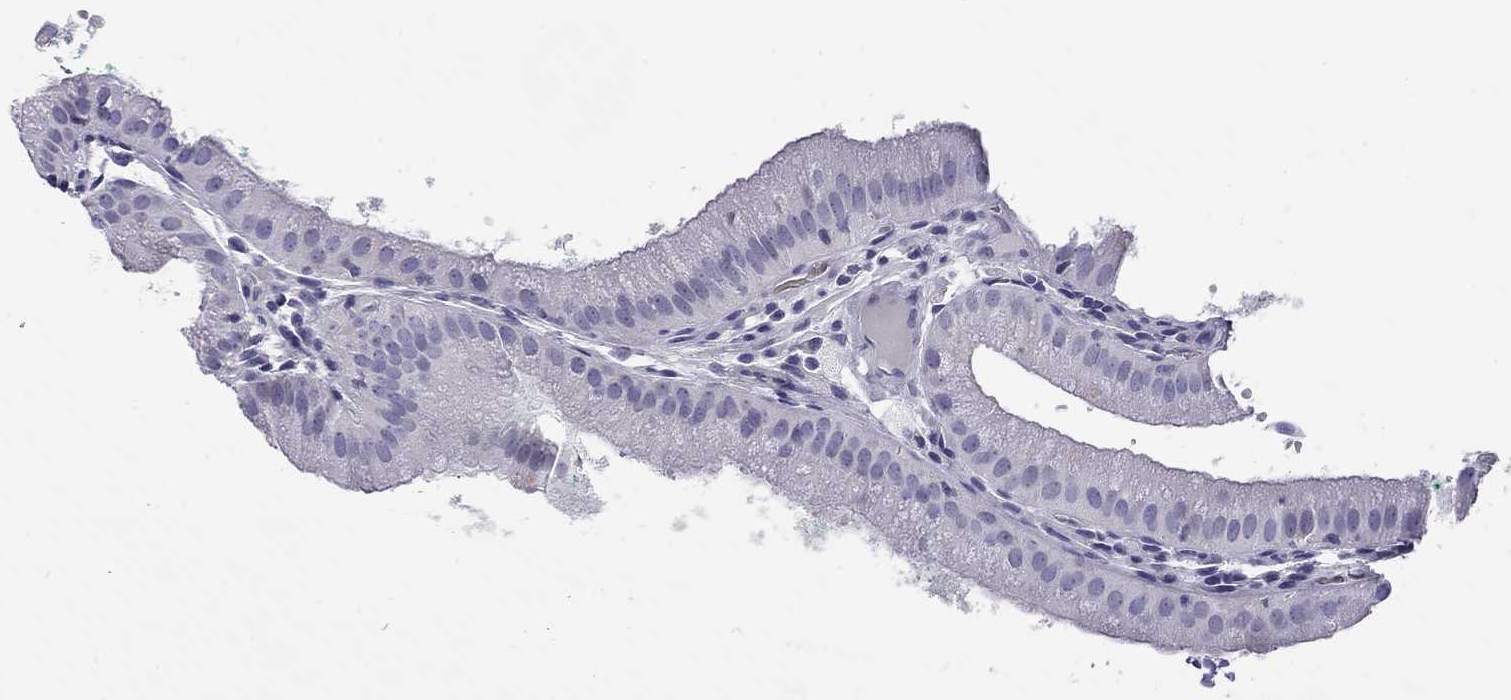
{"staining": {"intensity": "negative", "quantity": "none", "location": "none"}, "tissue": "gallbladder", "cell_type": "Glandular cells", "image_type": "normal", "snomed": [{"axis": "morphology", "description": "Normal tissue, NOS"}, {"axis": "topography", "description": "Gallbladder"}], "caption": "The histopathology image reveals no staining of glandular cells in unremarkable gallbladder. The staining is performed using DAB brown chromogen with nuclei counter-stained in using hematoxylin.", "gene": "KIAA2012", "patient": {"sex": "male", "age": 67}}